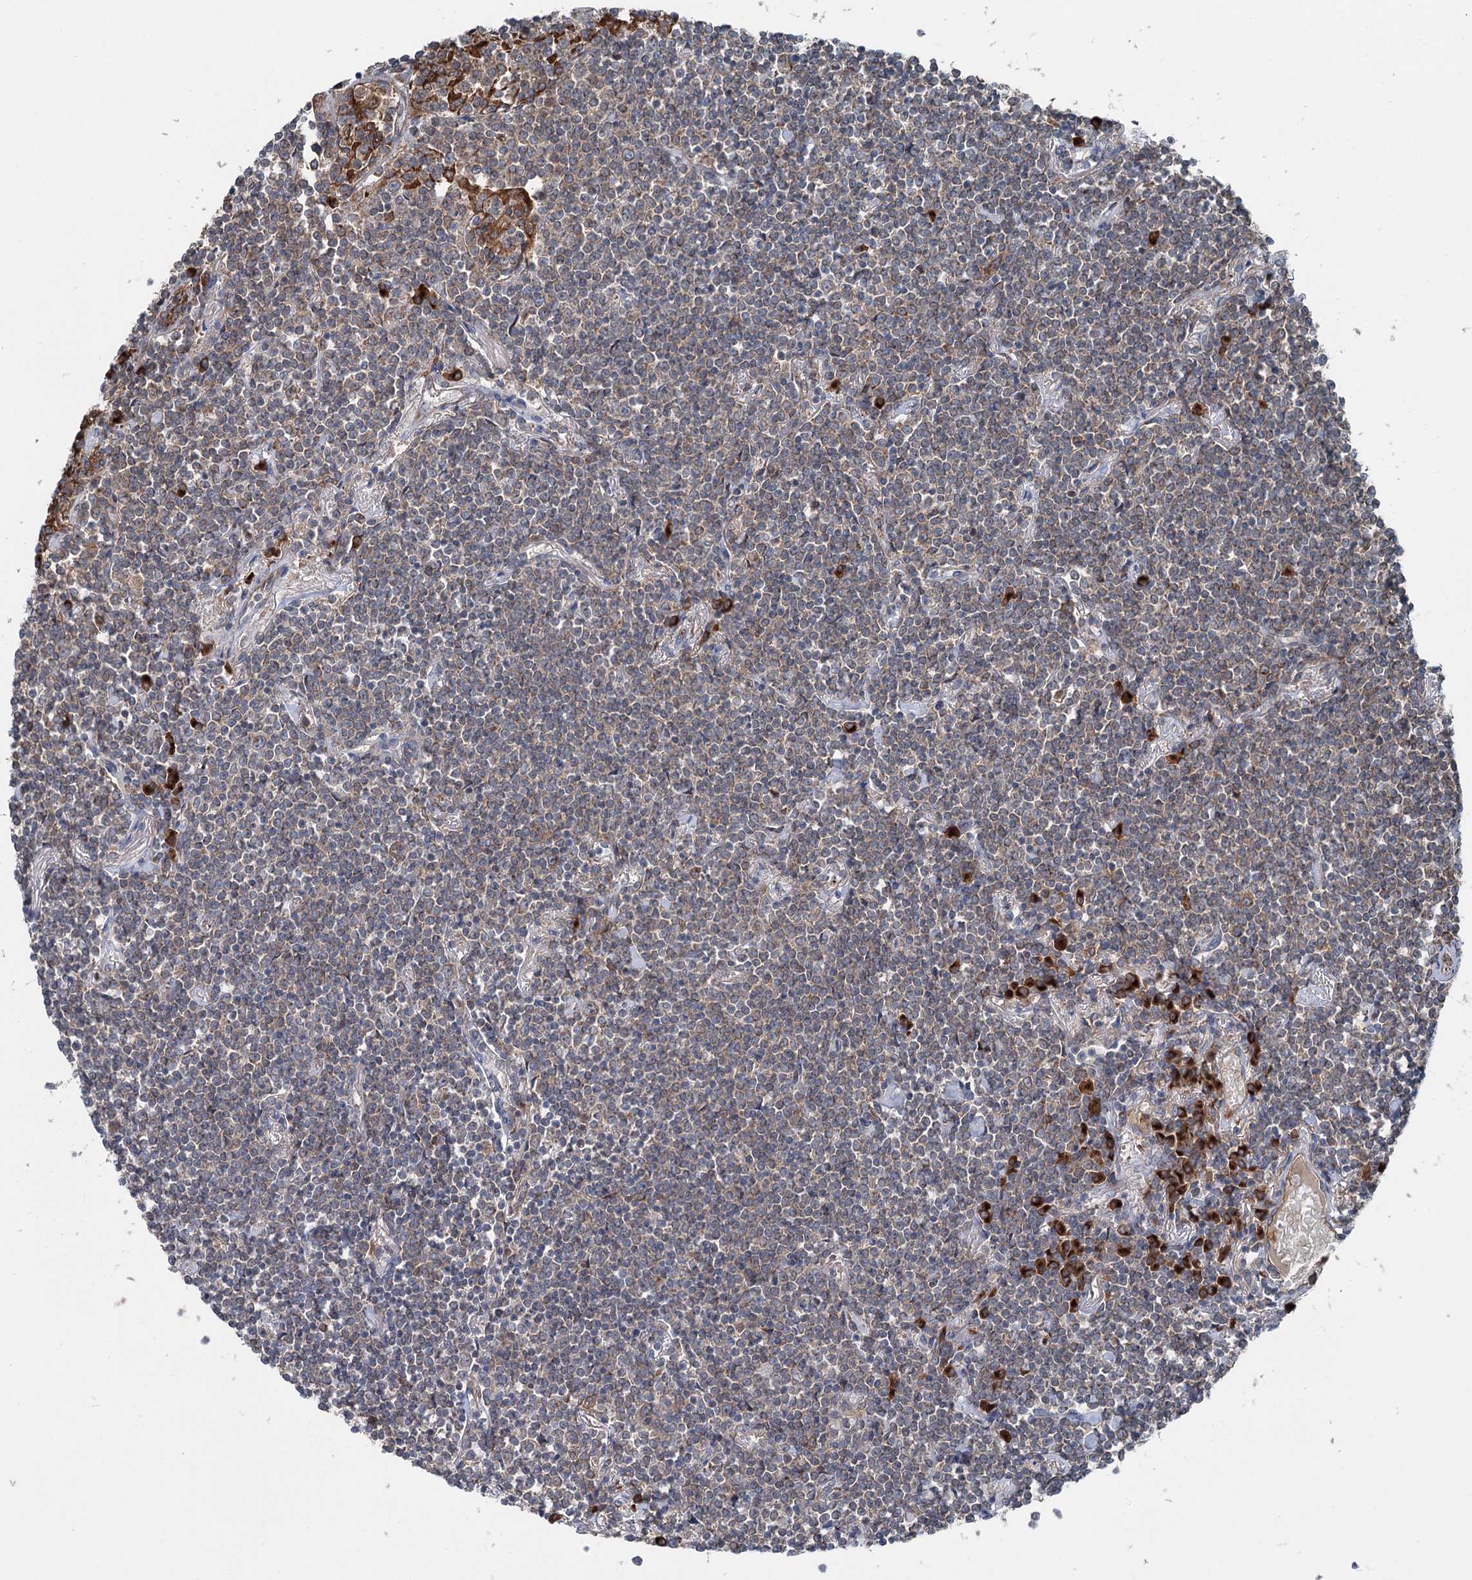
{"staining": {"intensity": "negative", "quantity": "none", "location": "none"}, "tissue": "lymphoma", "cell_type": "Tumor cells", "image_type": "cancer", "snomed": [{"axis": "morphology", "description": "Malignant lymphoma, non-Hodgkin's type, Low grade"}, {"axis": "topography", "description": "Lung"}], "caption": "DAB immunohistochemical staining of human low-grade malignant lymphoma, non-Hodgkin's type displays no significant positivity in tumor cells. The staining was performed using DAB (3,3'-diaminobenzidine) to visualize the protein expression in brown, while the nuclei were stained in blue with hematoxylin (Magnification: 20x).", "gene": "CALCOCO1", "patient": {"sex": "female", "age": 71}}